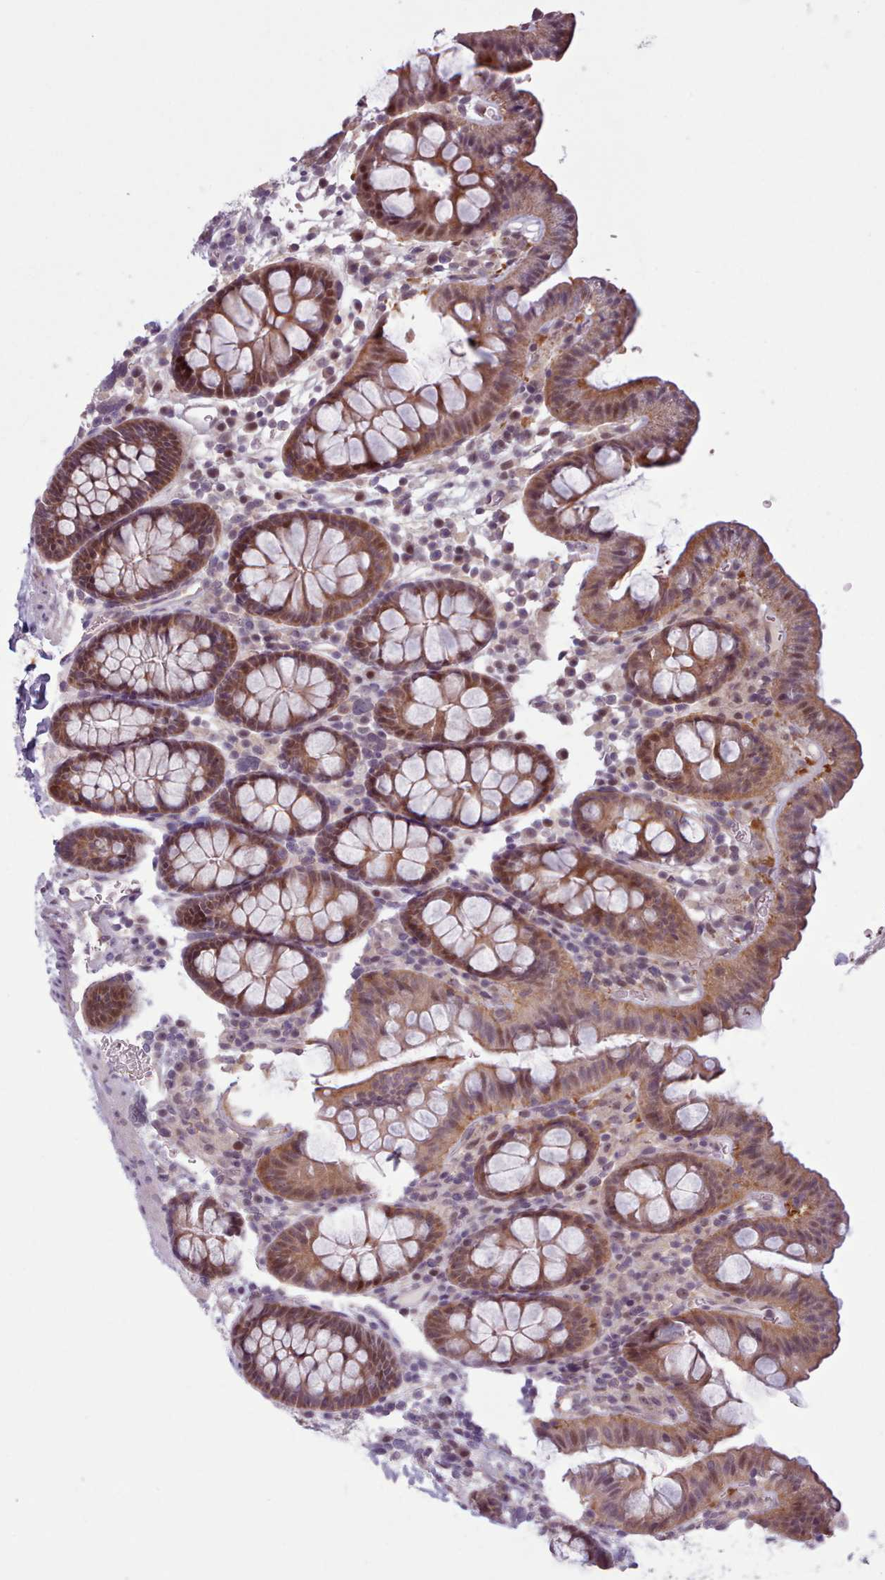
{"staining": {"intensity": "weak", "quantity": ">75%", "location": "cytoplasmic/membranous"}, "tissue": "colon", "cell_type": "Endothelial cells", "image_type": "normal", "snomed": [{"axis": "morphology", "description": "Normal tissue, NOS"}, {"axis": "topography", "description": "Colon"}], "caption": "IHC of normal human colon demonstrates low levels of weak cytoplasmic/membranous staining in approximately >75% of endothelial cells. (IHC, brightfield microscopy, high magnification).", "gene": "KBTBD6", "patient": {"sex": "male", "age": 75}}